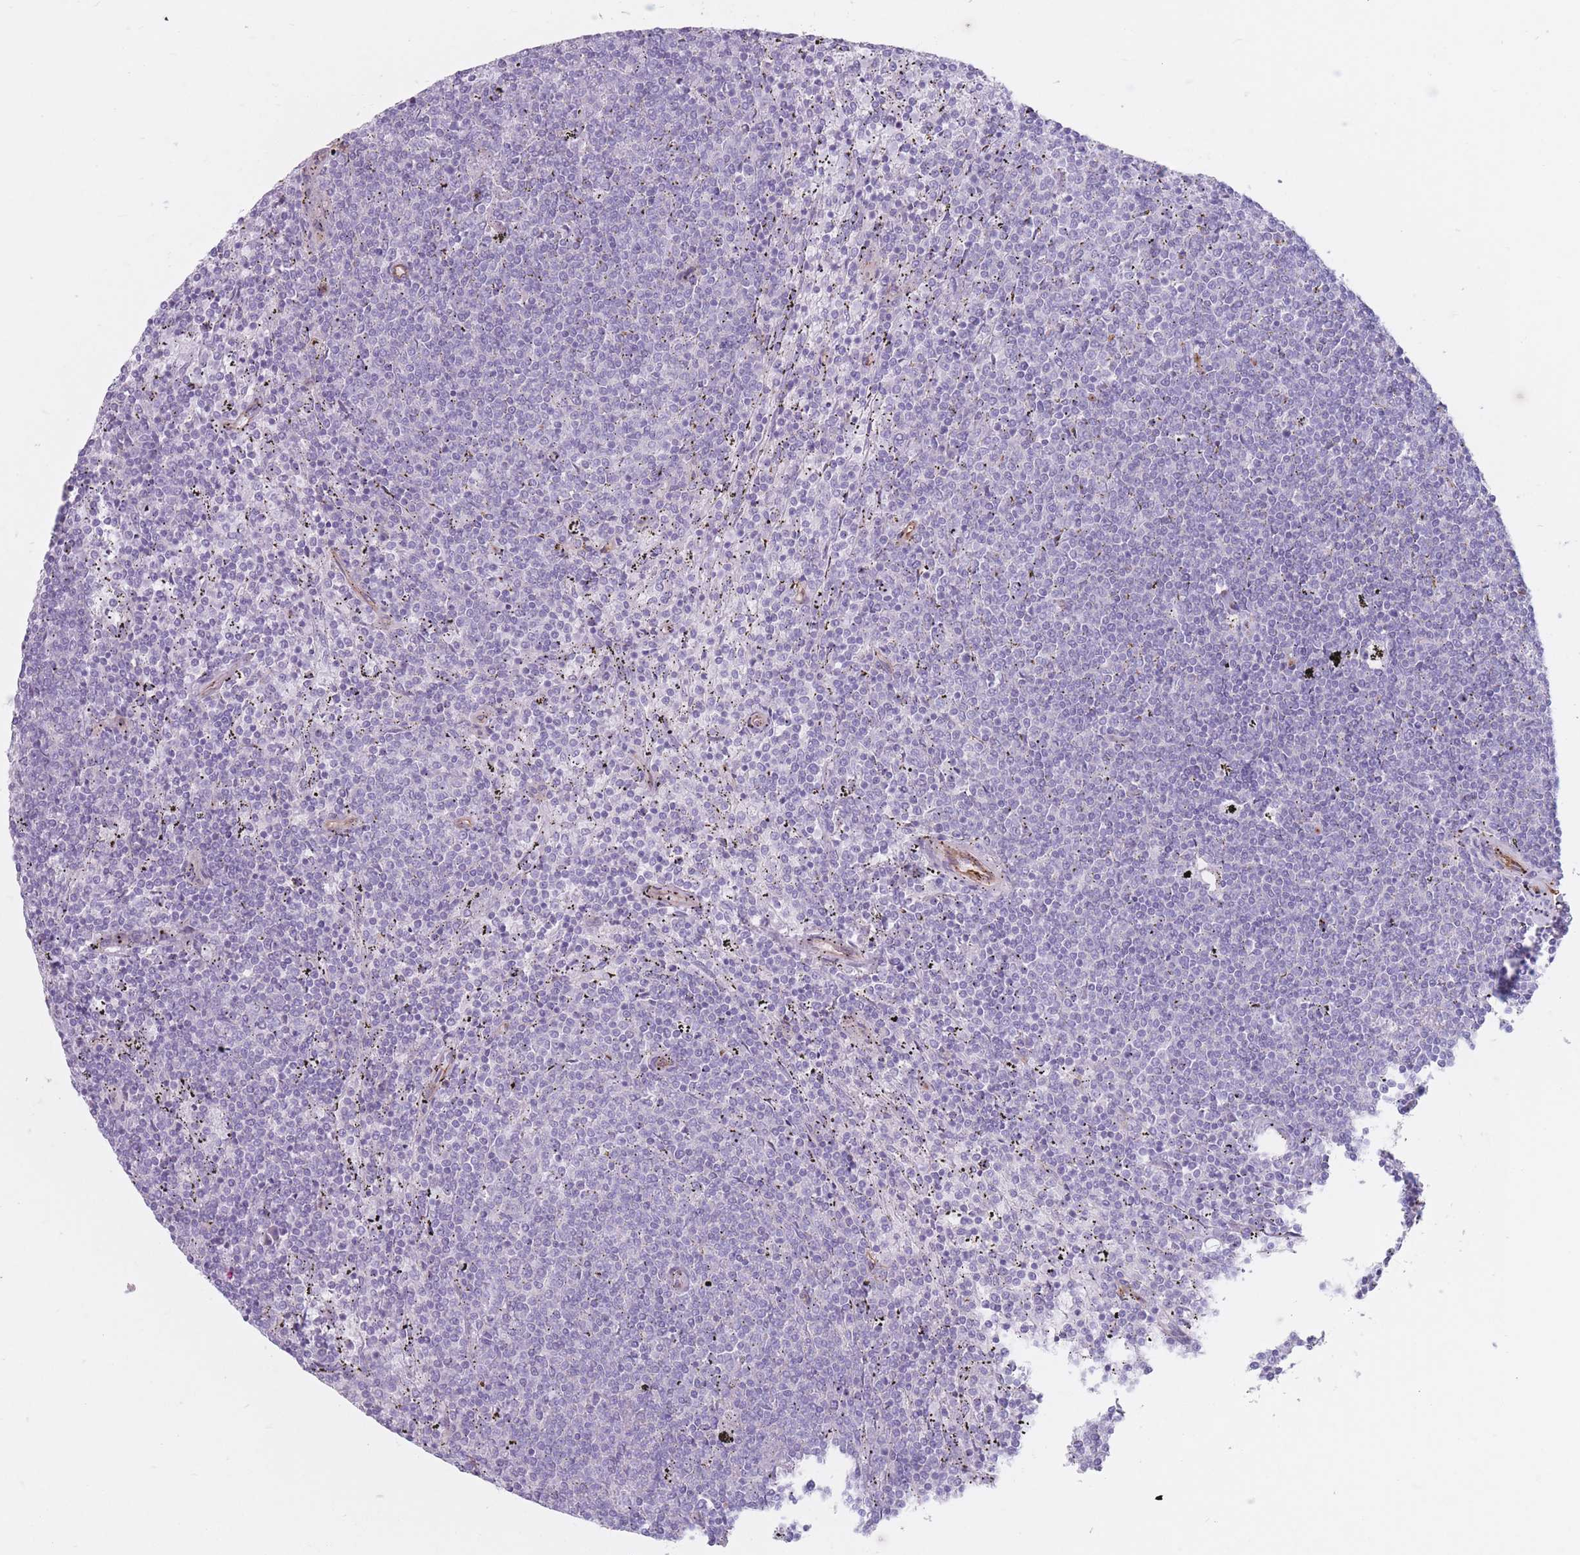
{"staining": {"intensity": "negative", "quantity": "none", "location": "none"}, "tissue": "lymphoma", "cell_type": "Tumor cells", "image_type": "cancer", "snomed": [{"axis": "morphology", "description": "Malignant lymphoma, non-Hodgkin's type, Low grade"}, {"axis": "topography", "description": "Spleen"}], "caption": "Lymphoma was stained to show a protein in brown. There is no significant positivity in tumor cells.", "gene": "PLPP1", "patient": {"sex": "female", "age": 50}}